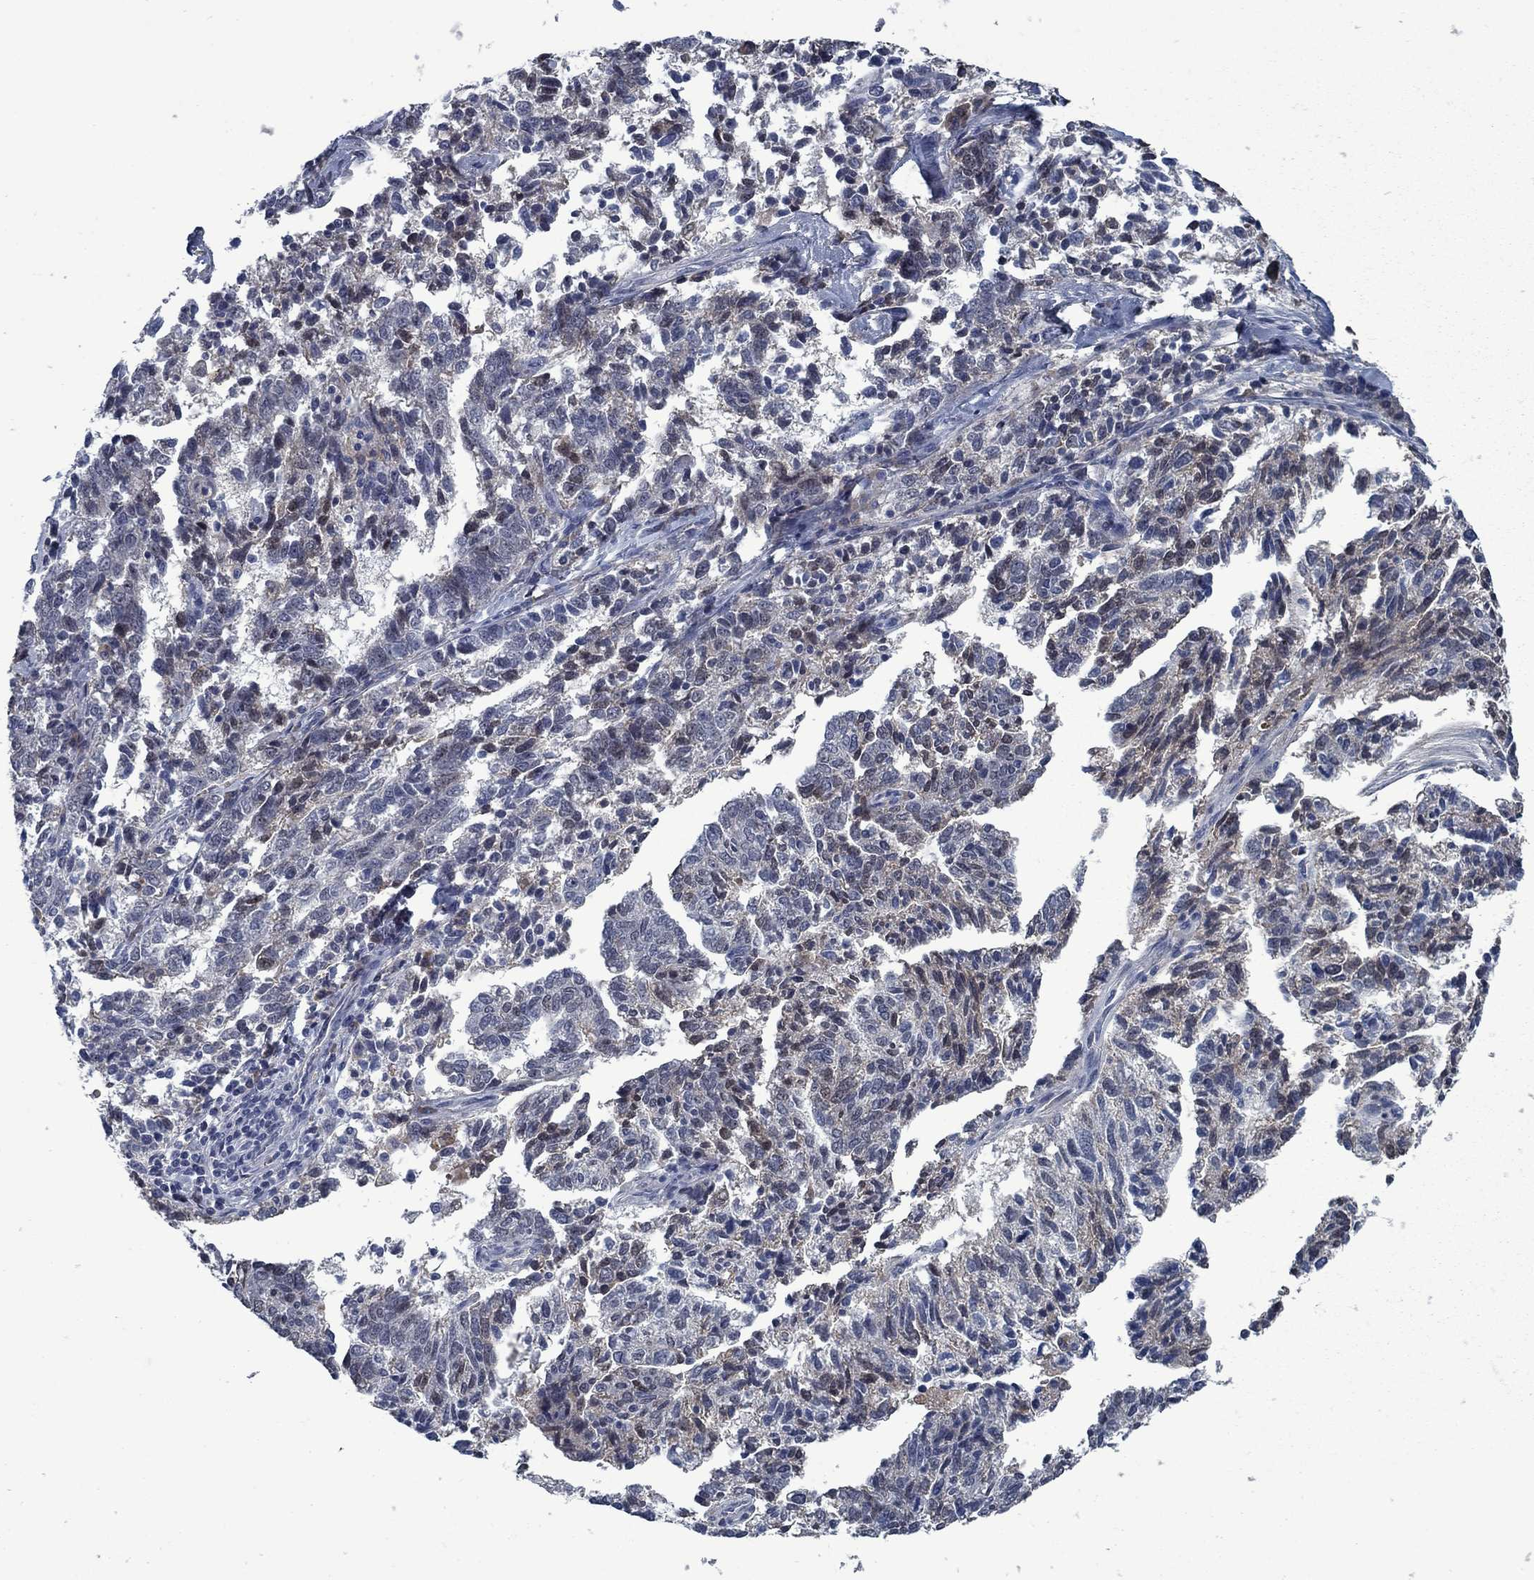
{"staining": {"intensity": "negative", "quantity": "none", "location": "none"}, "tissue": "ovarian cancer", "cell_type": "Tumor cells", "image_type": "cancer", "snomed": [{"axis": "morphology", "description": "Cystadenocarcinoma, serous, NOS"}, {"axis": "topography", "description": "Ovary"}], "caption": "IHC of human ovarian cancer shows no expression in tumor cells.", "gene": "PNMA8A", "patient": {"sex": "female", "age": 71}}